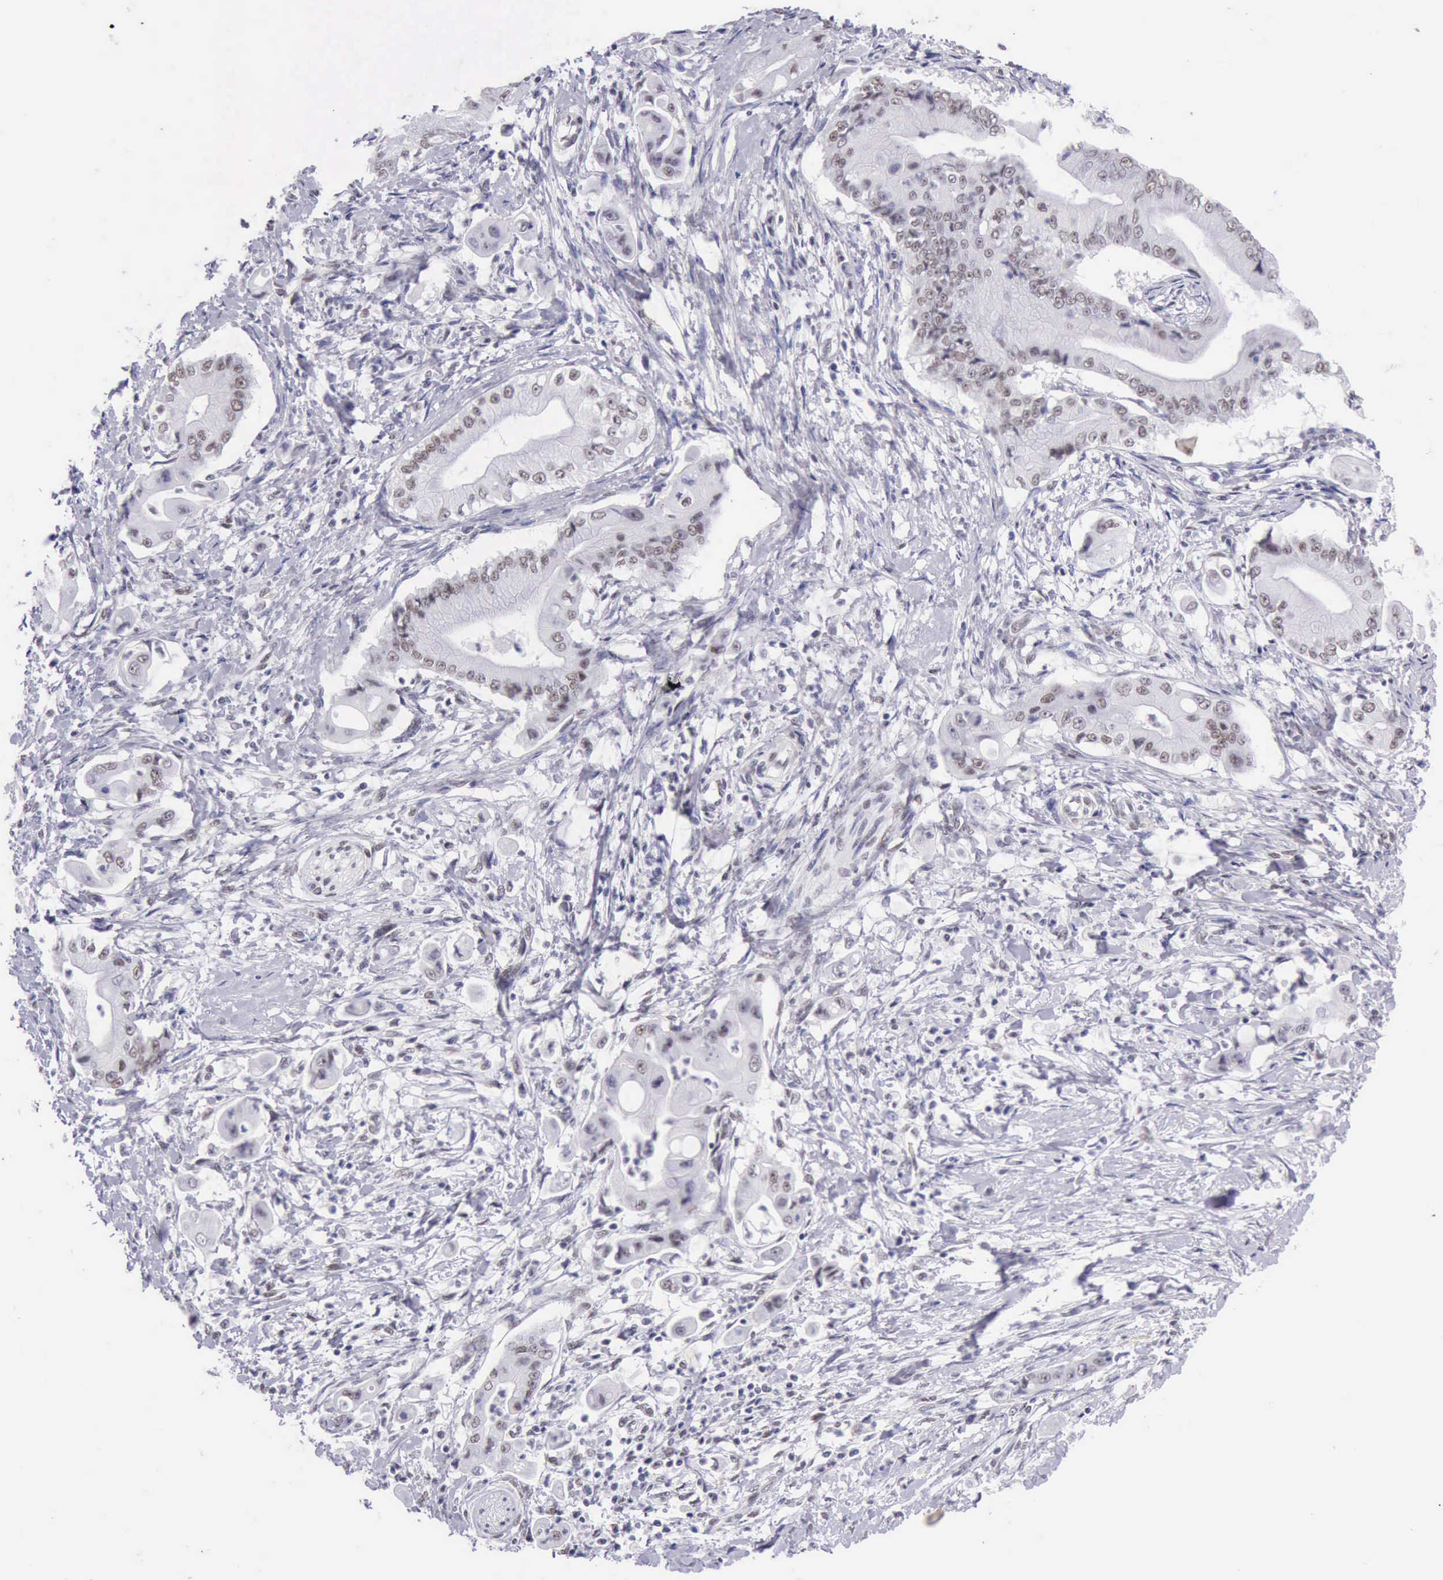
{"staining": {"intensity": "weak", "quantity": "25%-75%", "location": "nuclear"}, "tissue": "pancreatic cancer", "cell_type": "Tumor cells", "image_type": "cancer", "snomed": [{"axis": "morphology", "description": "Adenocarcinoma, NOS"}, {"axis": "topography", "description": "Pancreas"}], "caption": "Human adenocarcinoma (pancreatic) stained with a protein marker exhibits weak staining in tumor cells.", "gene": "EP300", "patient": {"sex": "male", "age": 62}}